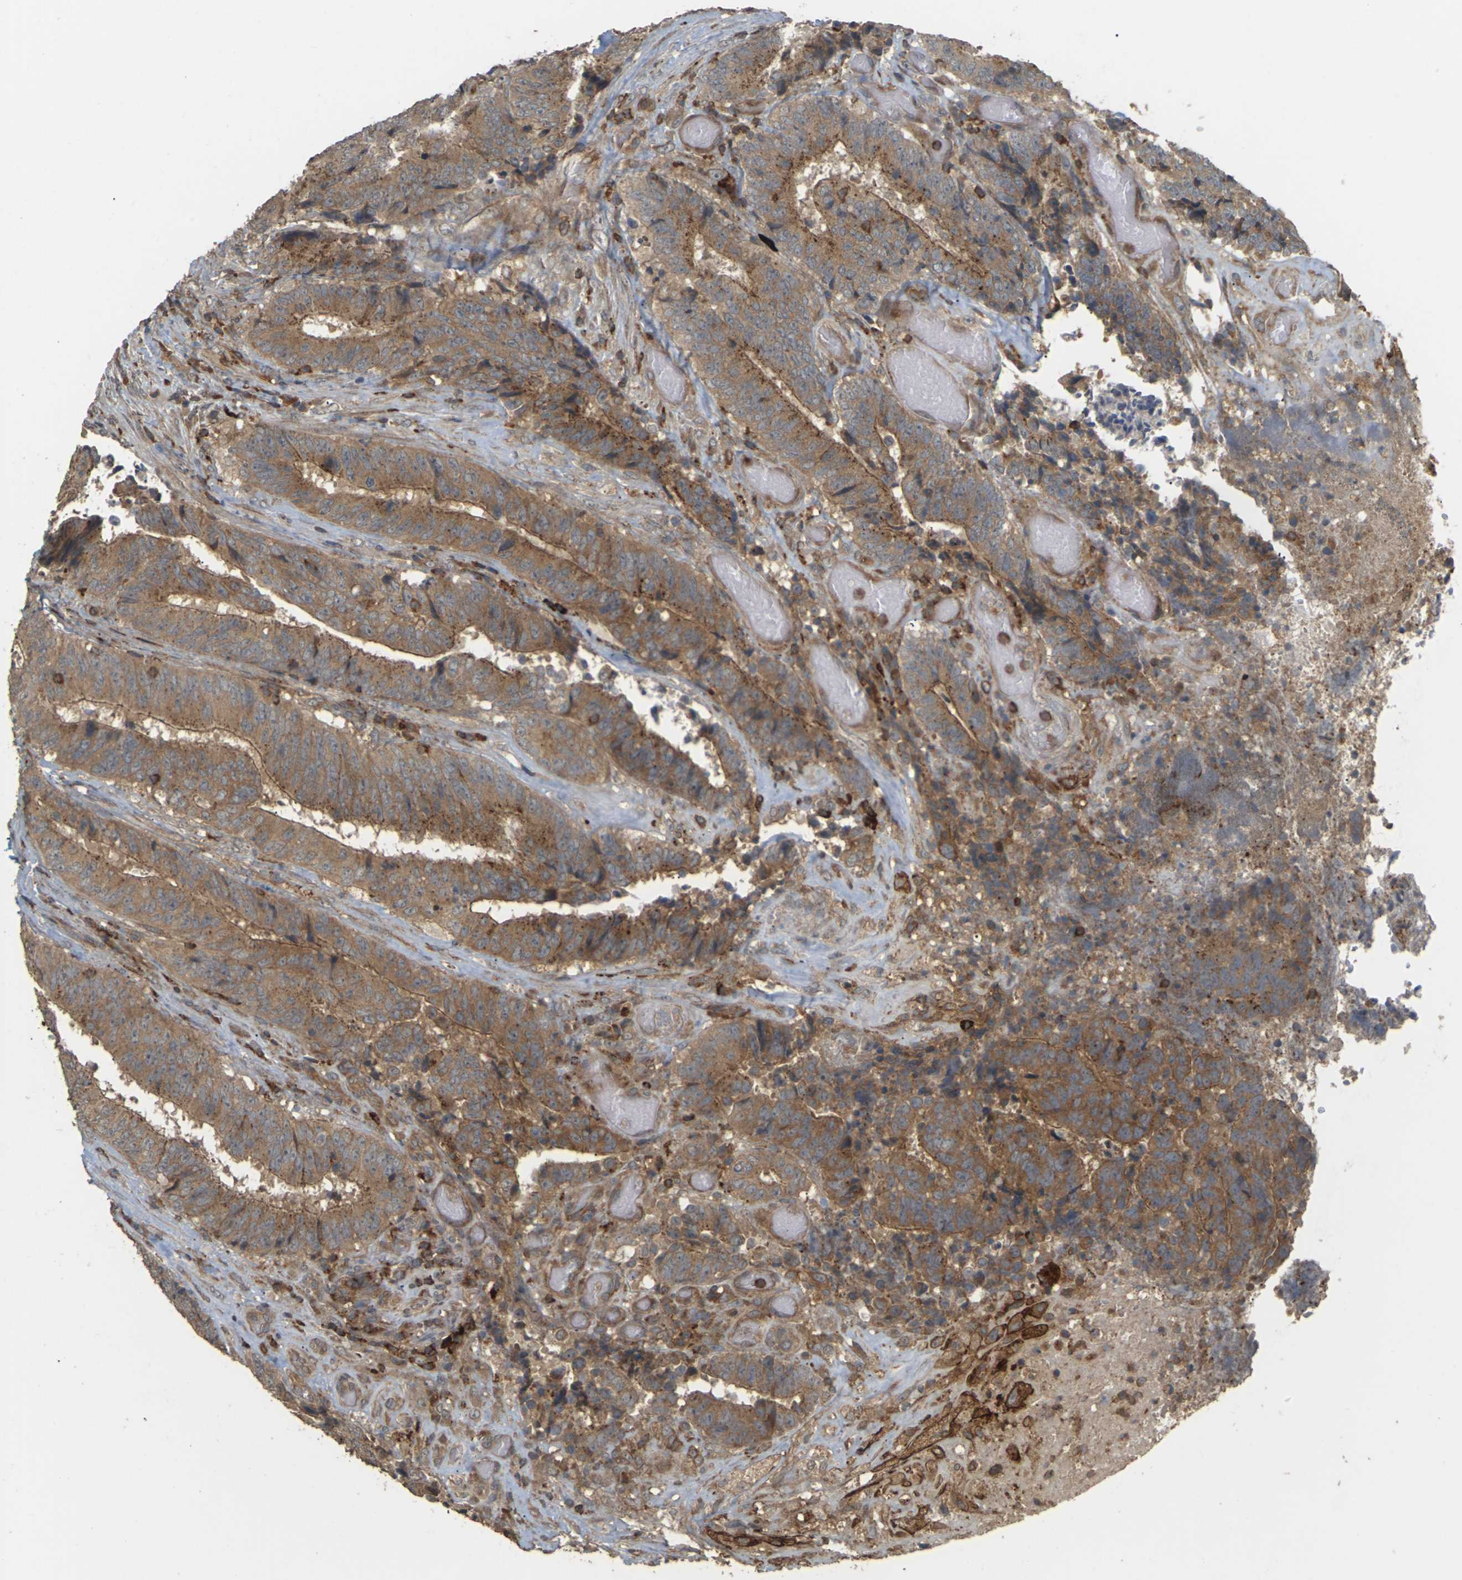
{"staining": {"intensity": "moderate", "quantity": ">75%", "location": "cytoplasmic/membranous"}, "tissue": "colorectal cancer", "cell_type": "Tumor cells", "image_type": "cancer", "snomed": [{"axis": "morphology", "description": "Adenocarcinoma, NOS"}, {"axis": "topography", "description": "Rectum"}], "caption": "A medium amount of moderate cytoplasmic/membranous expression is appreciated in about >75% of tumor cells in colorectal adenocarcinoma tissue. (Brightfield microscopy of DAB IHC at high magnification).", "gene": "KSR1", "patient": {"sex": "male", "age": 72}}